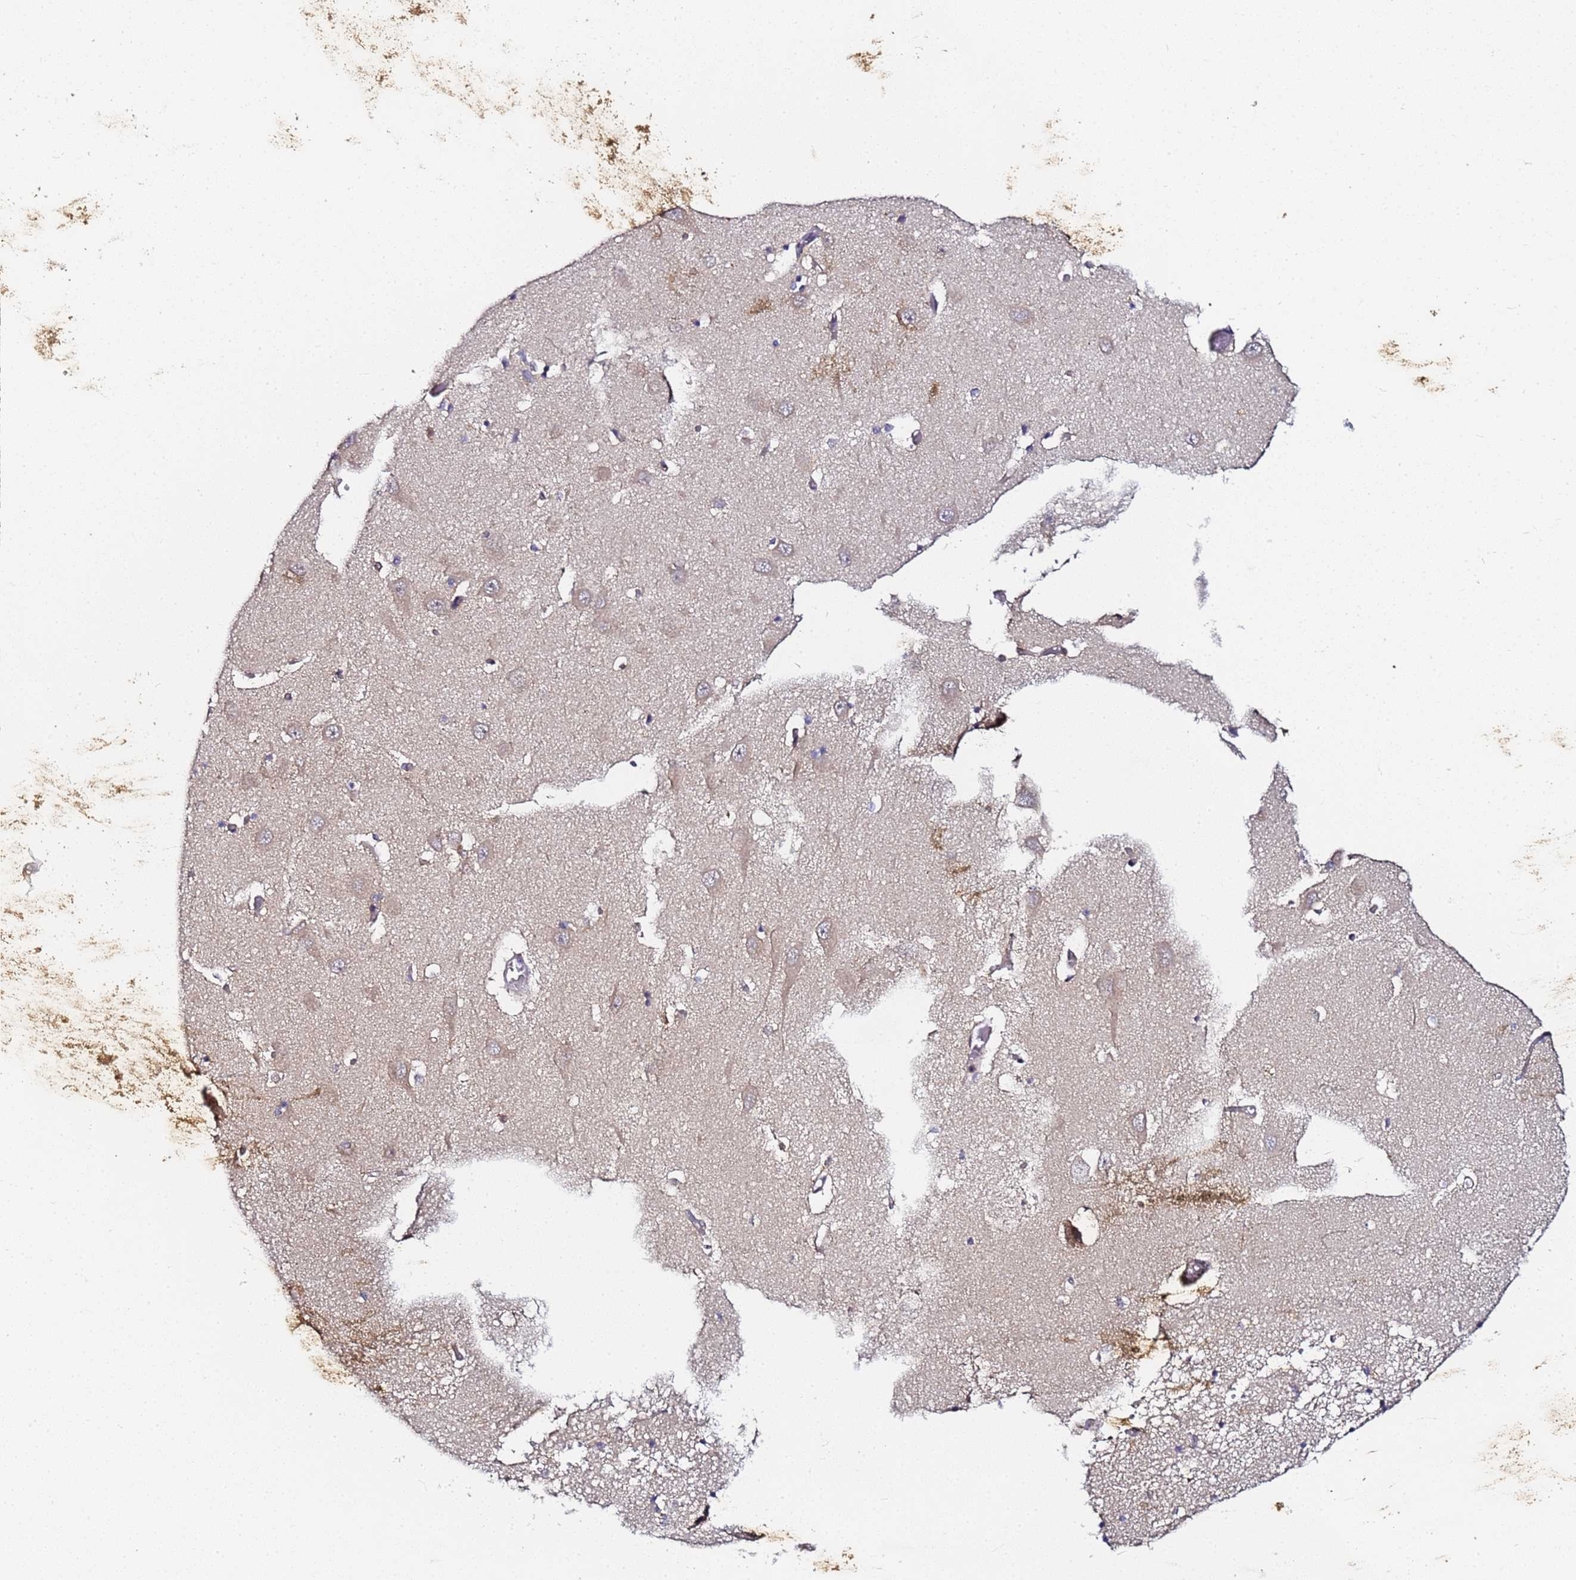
{"staining": {"intensity": "negative", "quantity": "none", "location": "none"}, "tissue": "hippocampus", "cell_type": "Glial cells", "image_type": "normal", "snomed": [{"axis": "morphology", "description": "Normal tissue, NOS"}, {"axis": "topography", "description": "Hippocampus"}], "caption": "Protein analysis of normal hippocampus demonstrates no significant expression in glial cells. (Brightfield microscopy of DAB (3,3'-diaminobenzidine) IHC at high magnification).", "gene": "LRRC69", "patient": {"sex": "male", "age": 70}}